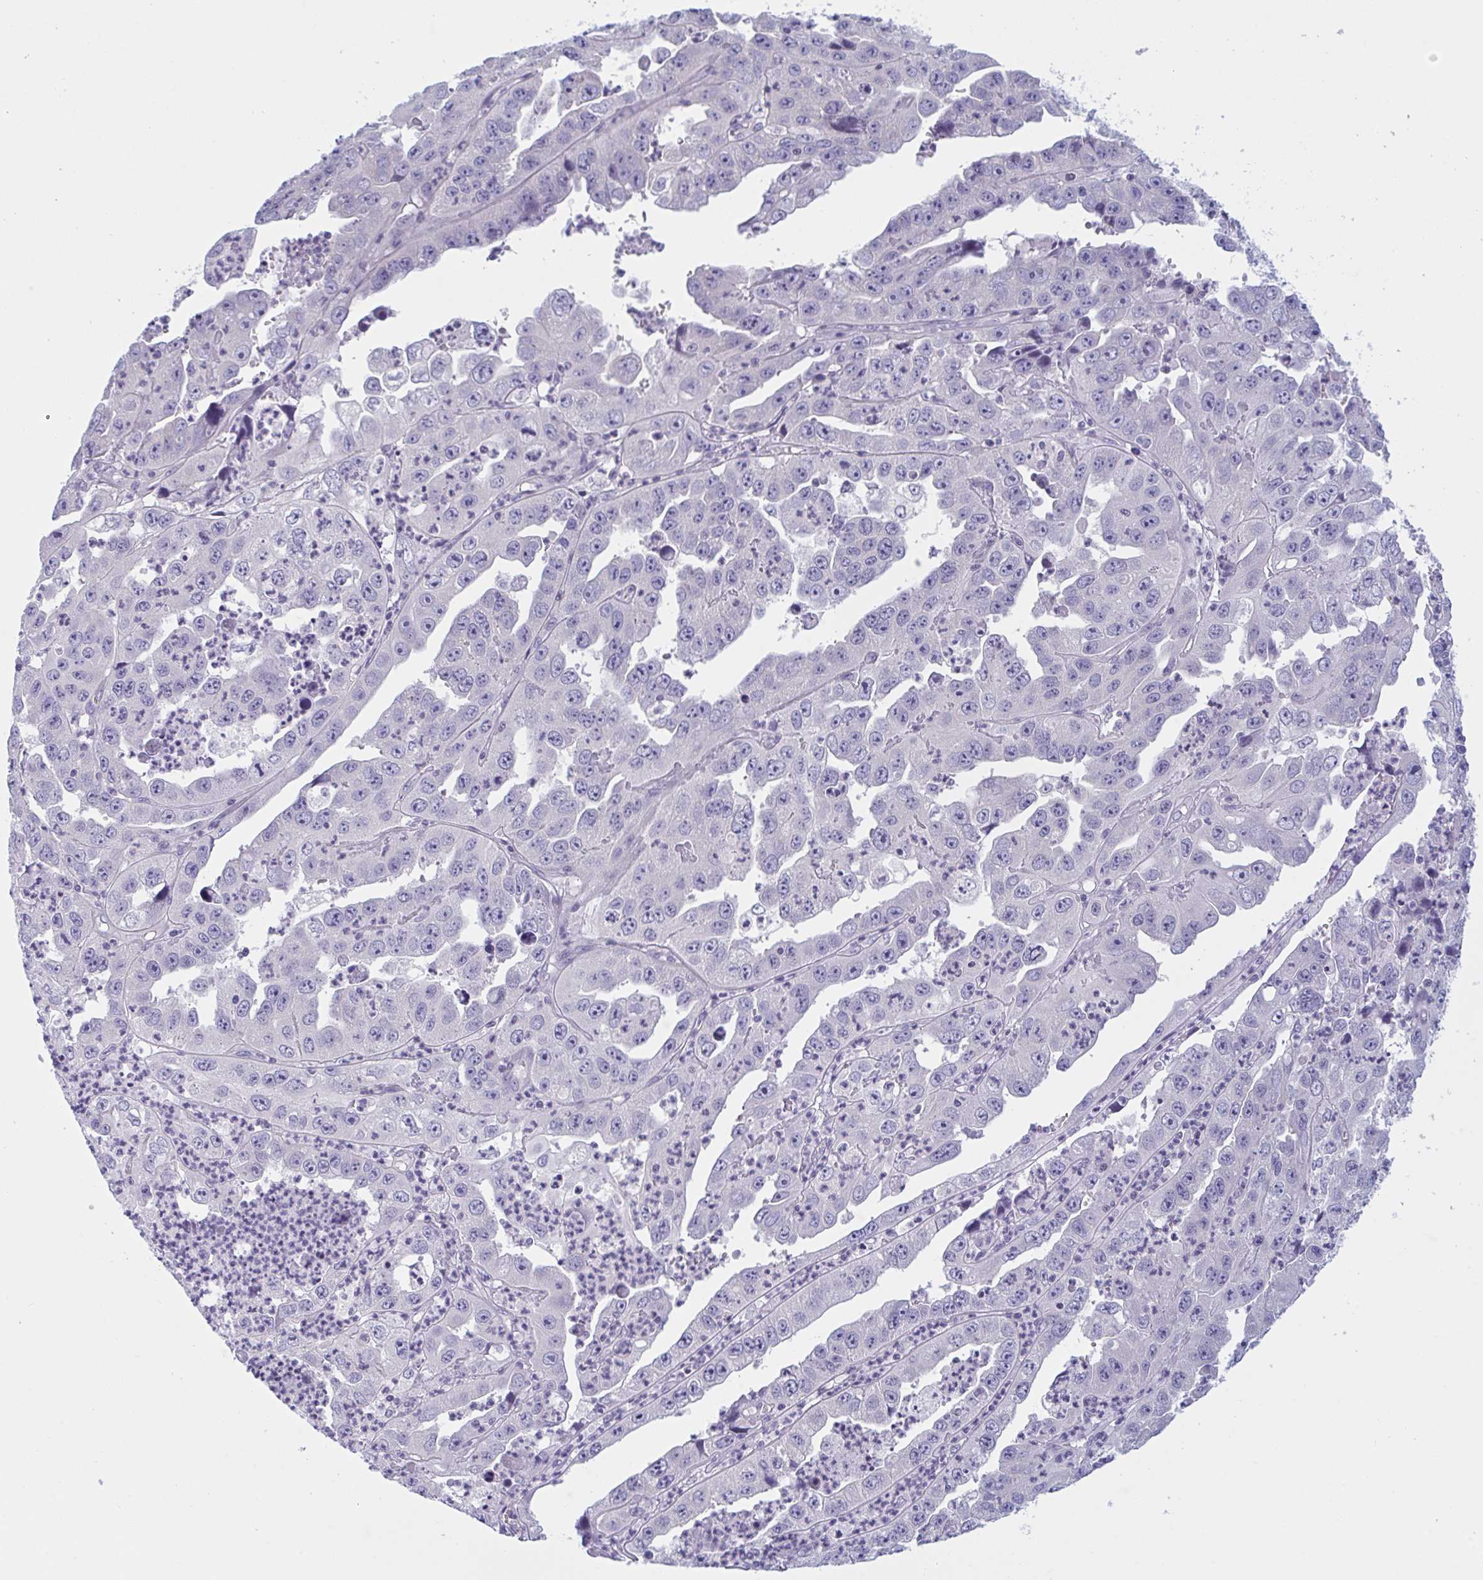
{"staining": {"intensity": "negative", "quantity": "none", "location": "none"}, "tissue": "endometrial cancer", "cell_type": "Tumor cells", "image_type": "cancer", "snomed": [{"axis": "morphology", "description": "Adenocarcinoma, NOS"}, {"axis": "topography", "description": "Uterus"}], "caption": "Image shows no significant protein staining in tumor cells of endometrial adenocarcinoma.", "gene": "NAA30", "patient": {"sex": "female", "age": 62}}